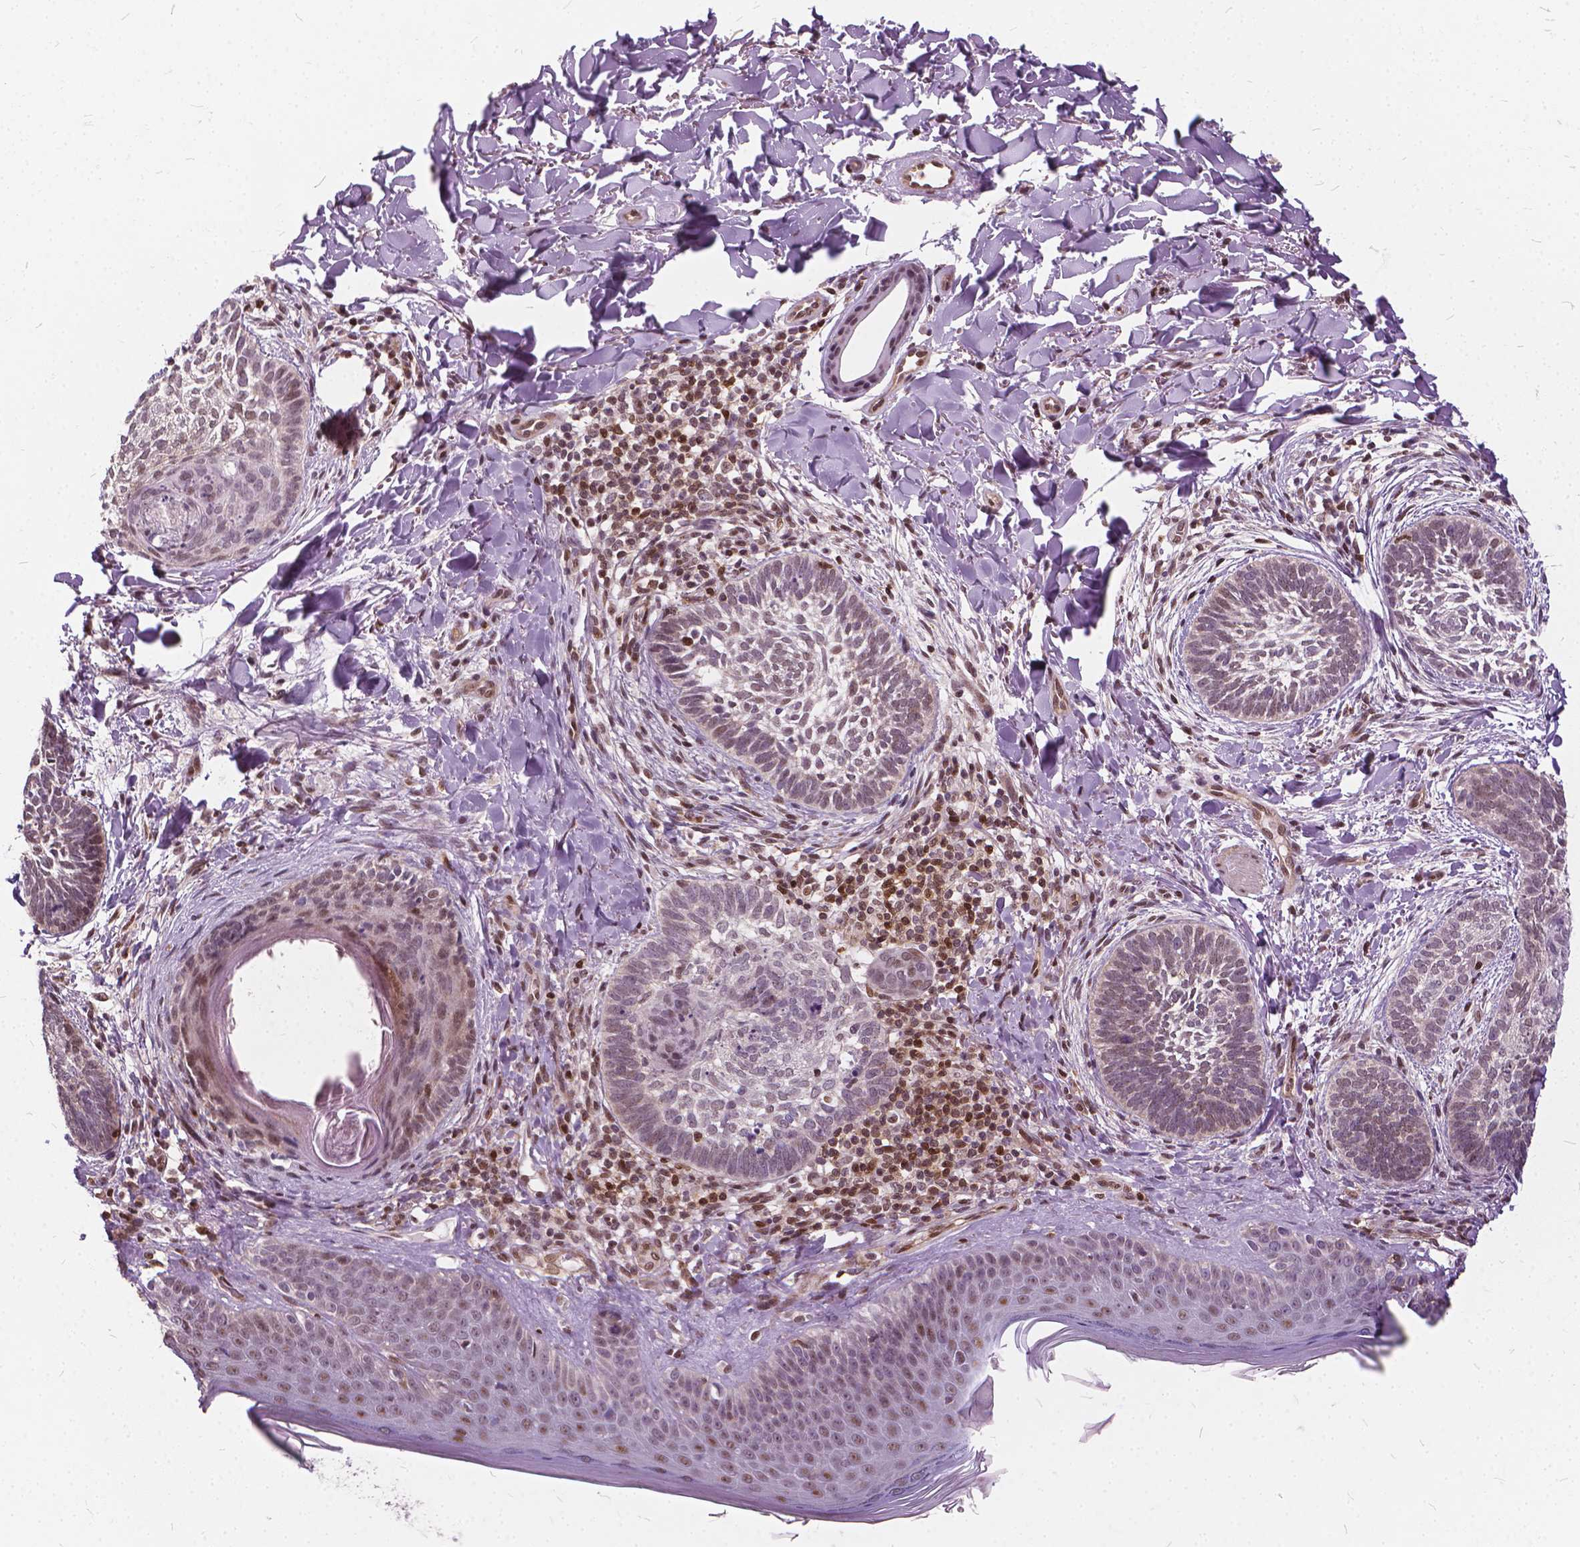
{"staining": {"intensity": "weak", "quantity": "25%-75%", "location": "nuclear"}, "tissue": "skin cancer", "cell_type": "Tumor cells", "image_type": "cancer", "snomed": [{"axis": "morphology", "description": "Normal tissue, NOS"}, {"axis": "morphology", "description": "Basal cell carcinoma"}, {"axis": "topography", "description": "Skin"}], "caption": "Brown immunohistochemical staining in skin basal cell carcinoma shows weak nuclear expression in about 25%-75% of tumor cells.", "gene": "STAT5B", "patient": {"sex": "male", "age": 46}}